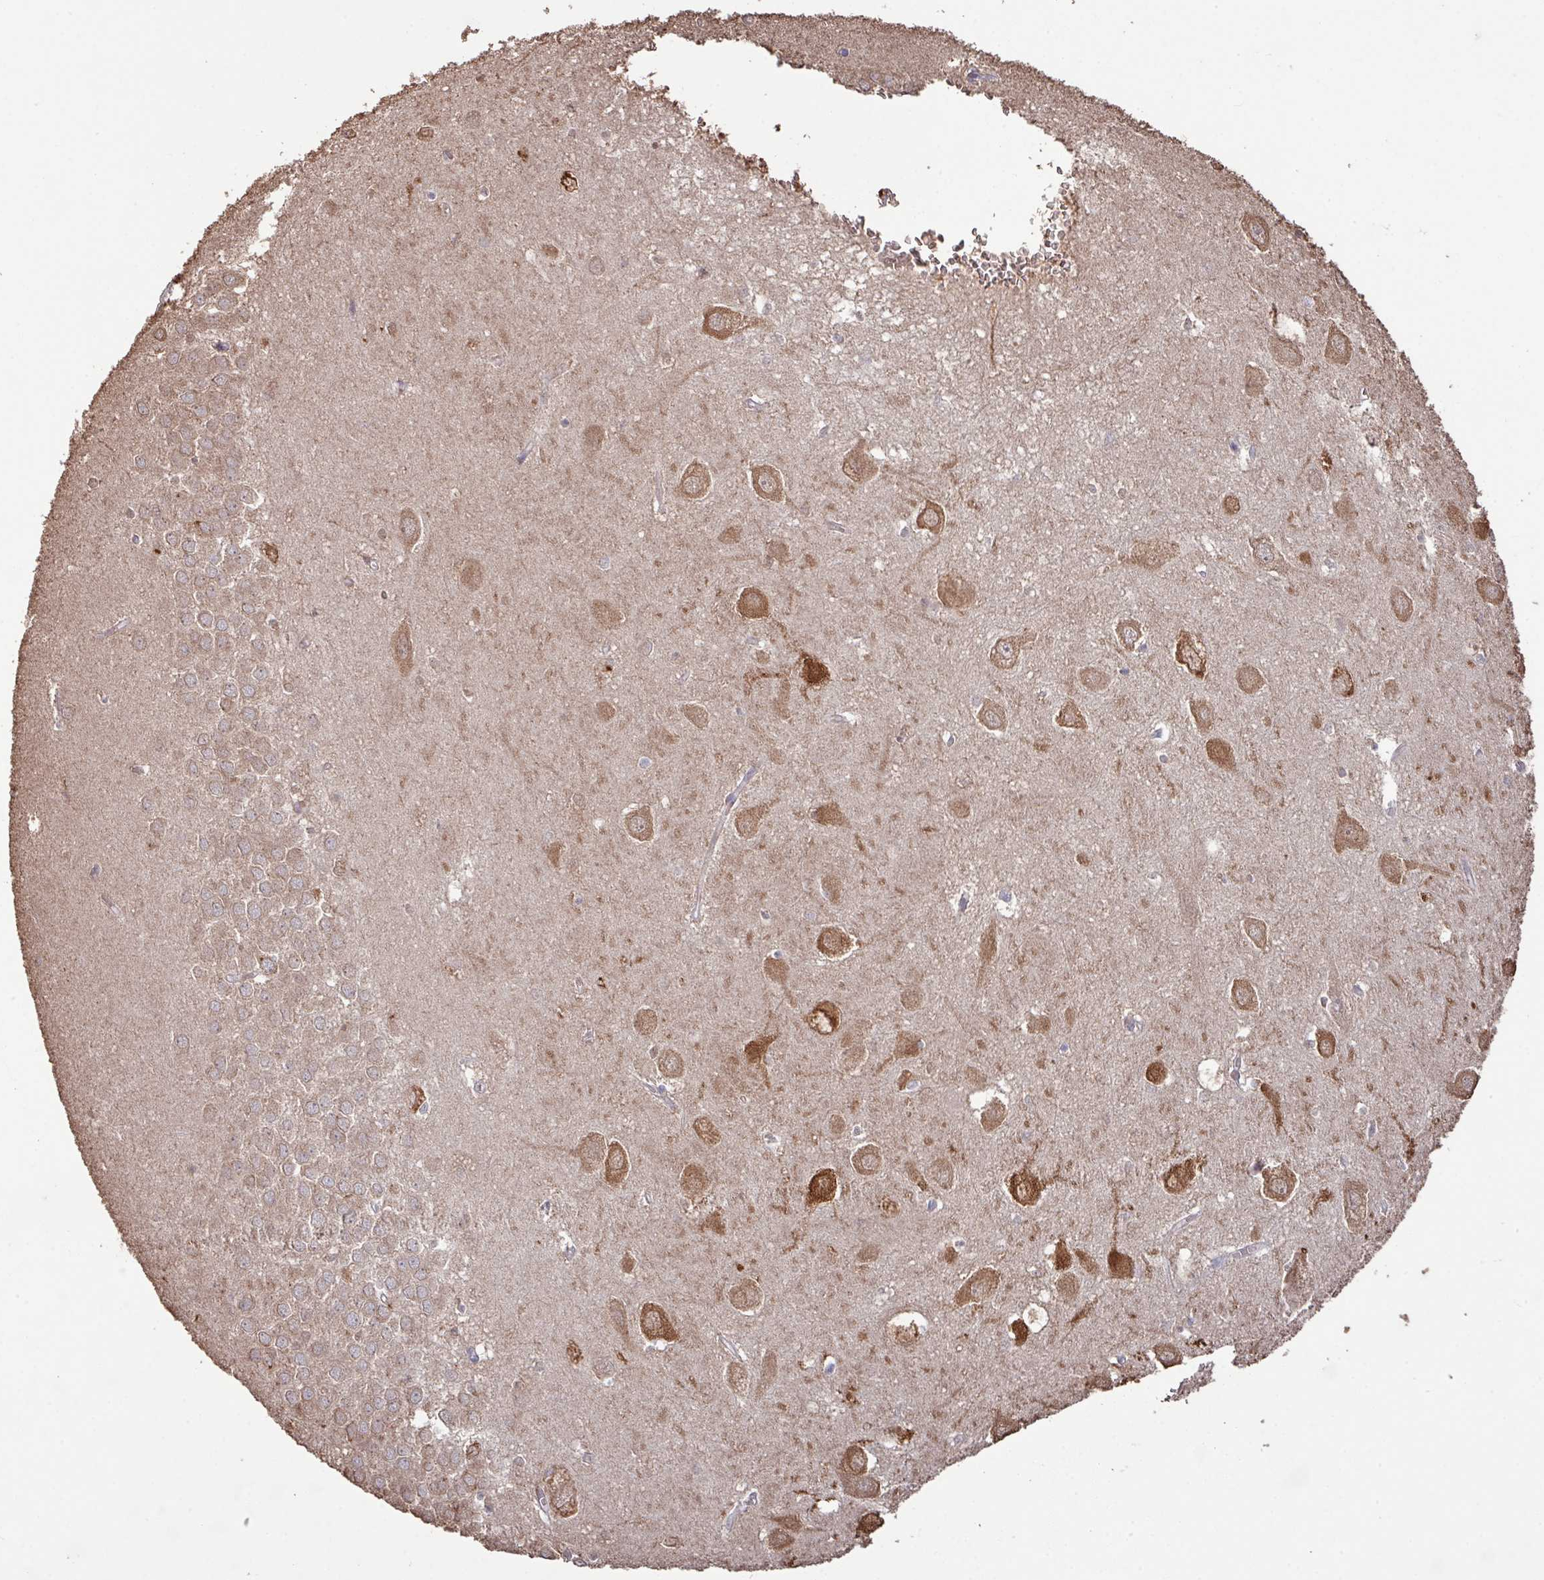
{"staining": {"intensity": "weak", "quantity": "<25%", "location": "cytoplasmic/membranous"}, "tissue": "hippocampus", "cell_type": "Glial cells", "image_type": "normal", "snomed": [{"axis": "morphology", "description": "Normal tissue, NOS"}, {"axis": "topography", "description": "Hippocampus"}], "caption": "Immunohistochemistry (IHC) photomicrograph of unremarkable hippocampus: human hippocampus stained with DAB exhibits no significant protein positivity in glial cells.", "gene": "CAMK2A", "patient": {"sex": "female", "age": 64}}